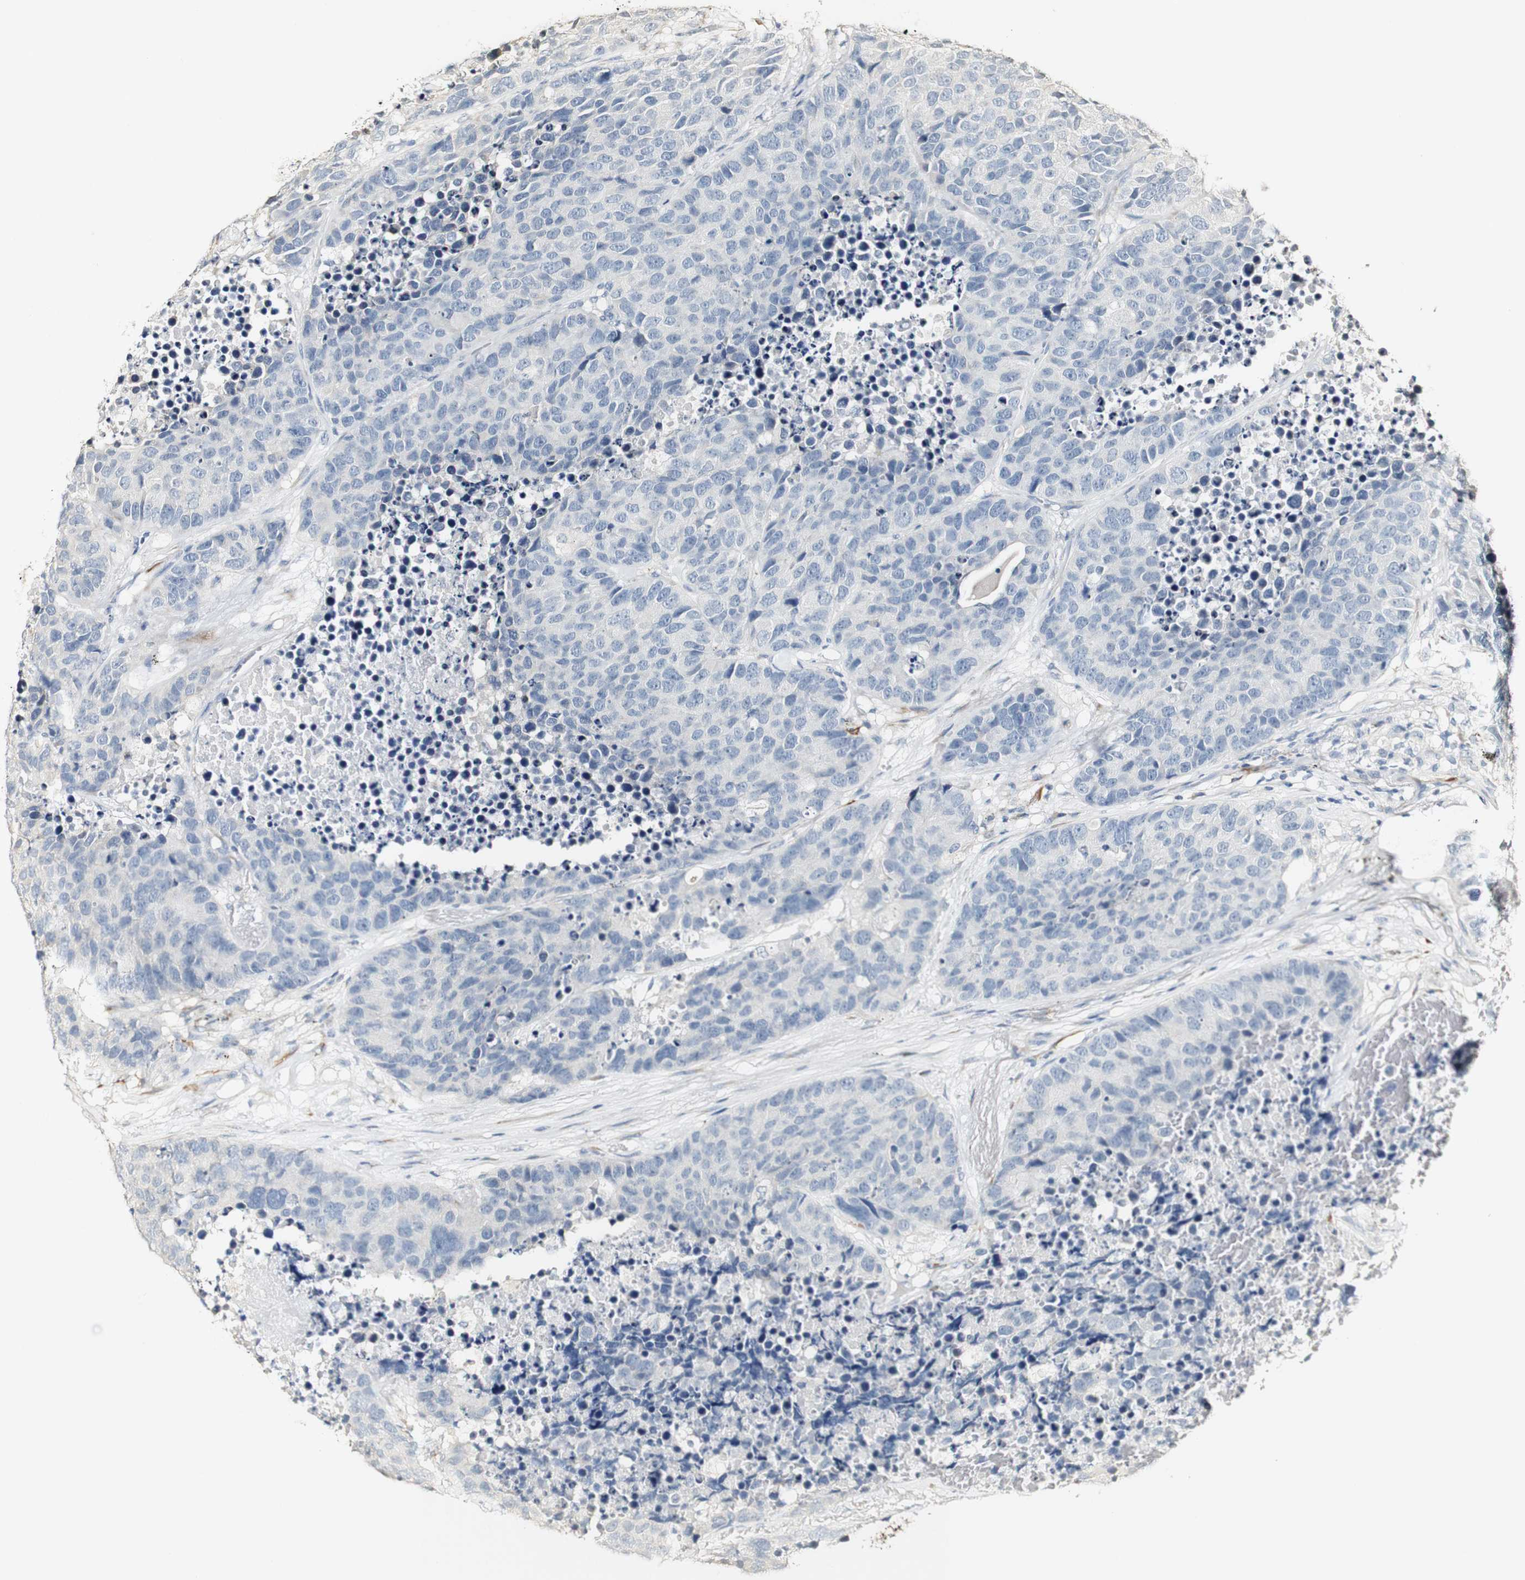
{"staining": {"intensity": "negative", "quantity": "none", "location": "none"}, "tissue": "carcinoid", "cell_type": "Tumor cells", "image_type": "cancer", "snomed": [{"axis": "morphology", "description": "Carcinoid, malignant, NOS"}, {"axis": "topography", "description": "Lung"}], "caption": "Carcinoid (malignant) stained for a protein using immunohistochemistry demonstrates no expression tumor cells.", "gene": "FMO3", "patient": {"sex": "male", "age": 60}}